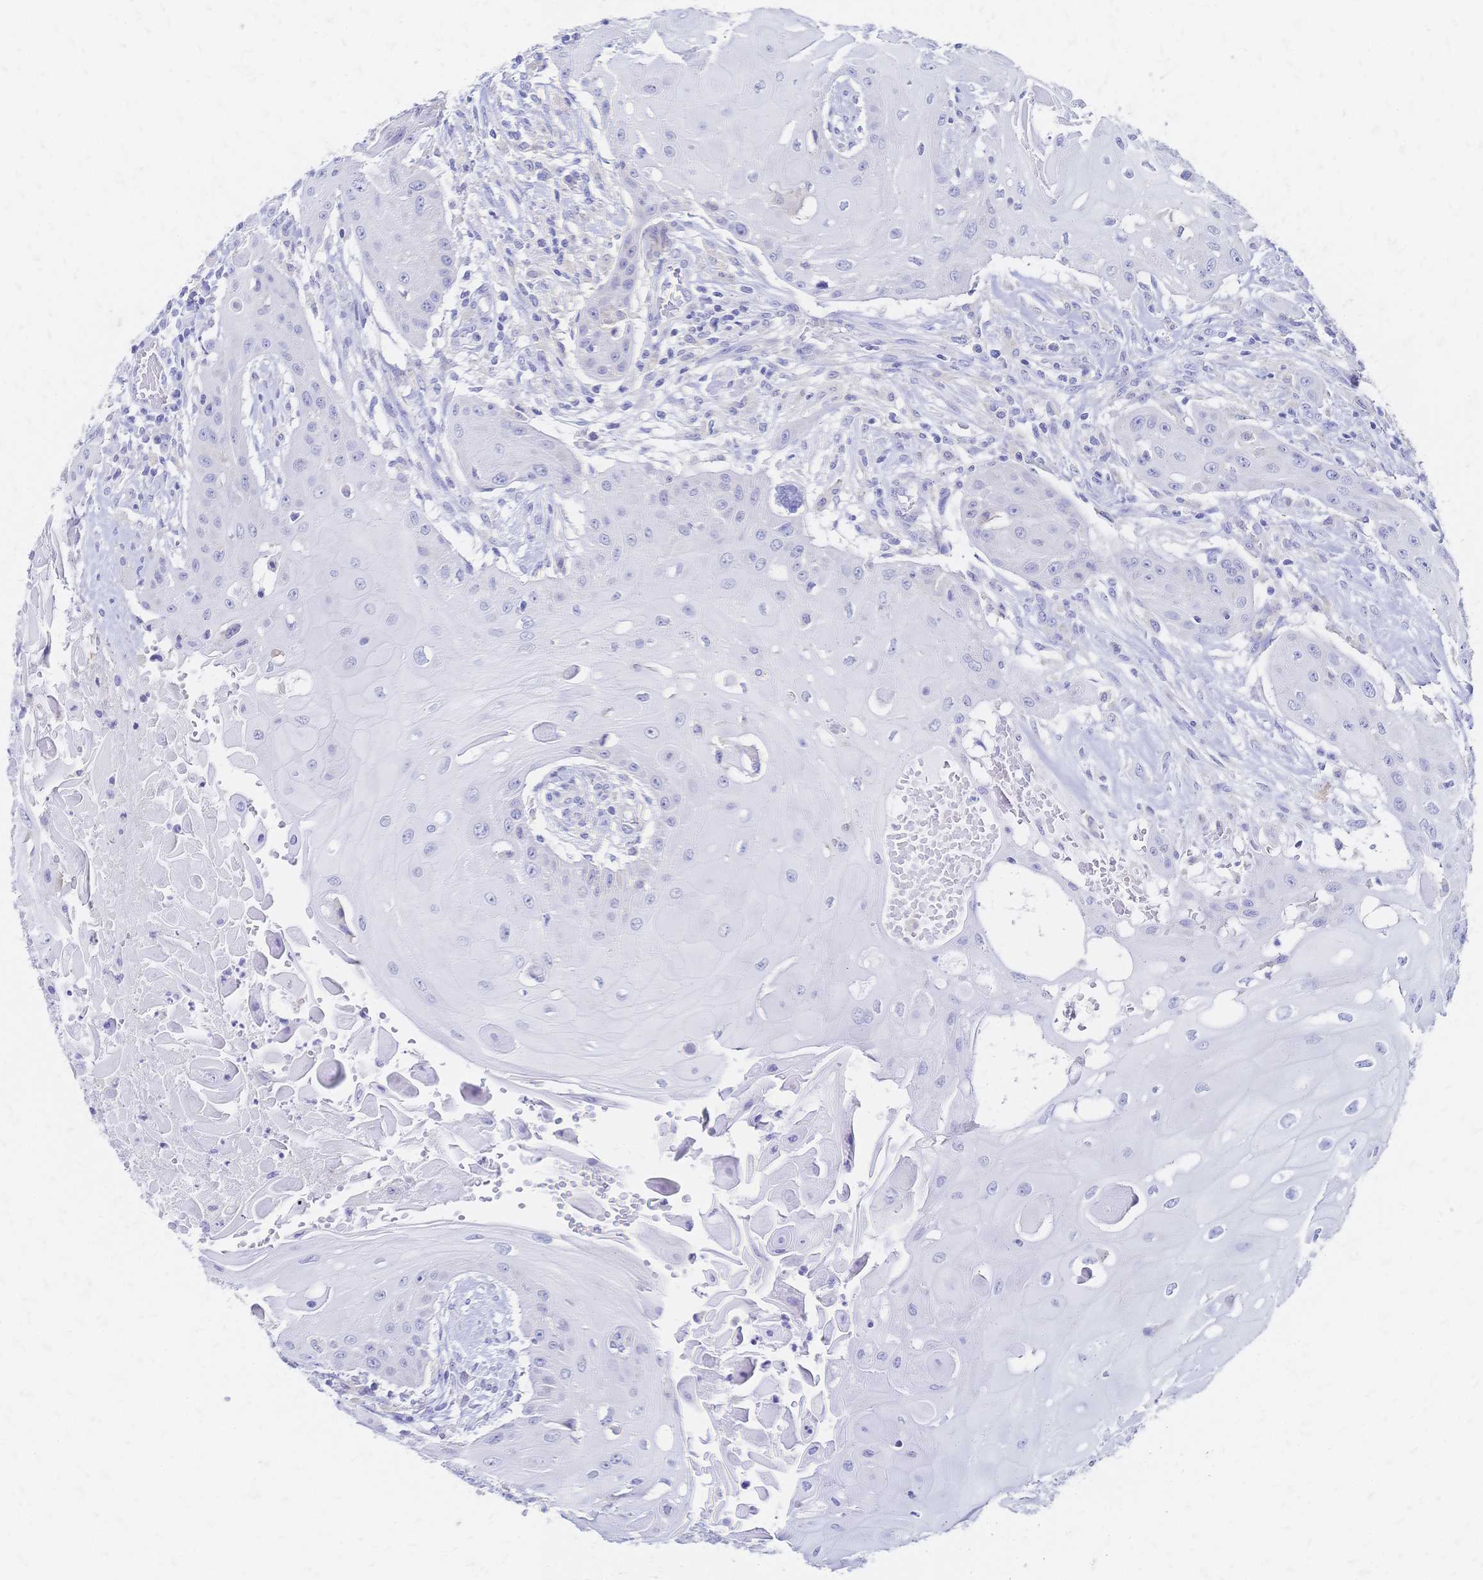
{"staining": {"intensity": "negative", "quantity": "none", "location": "none"}, "tissue": "head and neck cancer", "cell_type": "Tumor cells", "image_type": "cancer", "snomed": [{"axis": "morphology", "description": "Squamous cell carcinoma, NOS"}, {"axis": "topography", "description": "Oral tissue"}, {"axis": "topography", "description": "Head-Neck"}, {"axis": "topography", "description": "Neck, NOS"}], "caption": "Photomicrograph shows no protein staining in tumor cells of head and neck squamous cell carcinoma tissue.", "gene": "SLC5A1", "patient": {"sex": "female", "age": 55}}